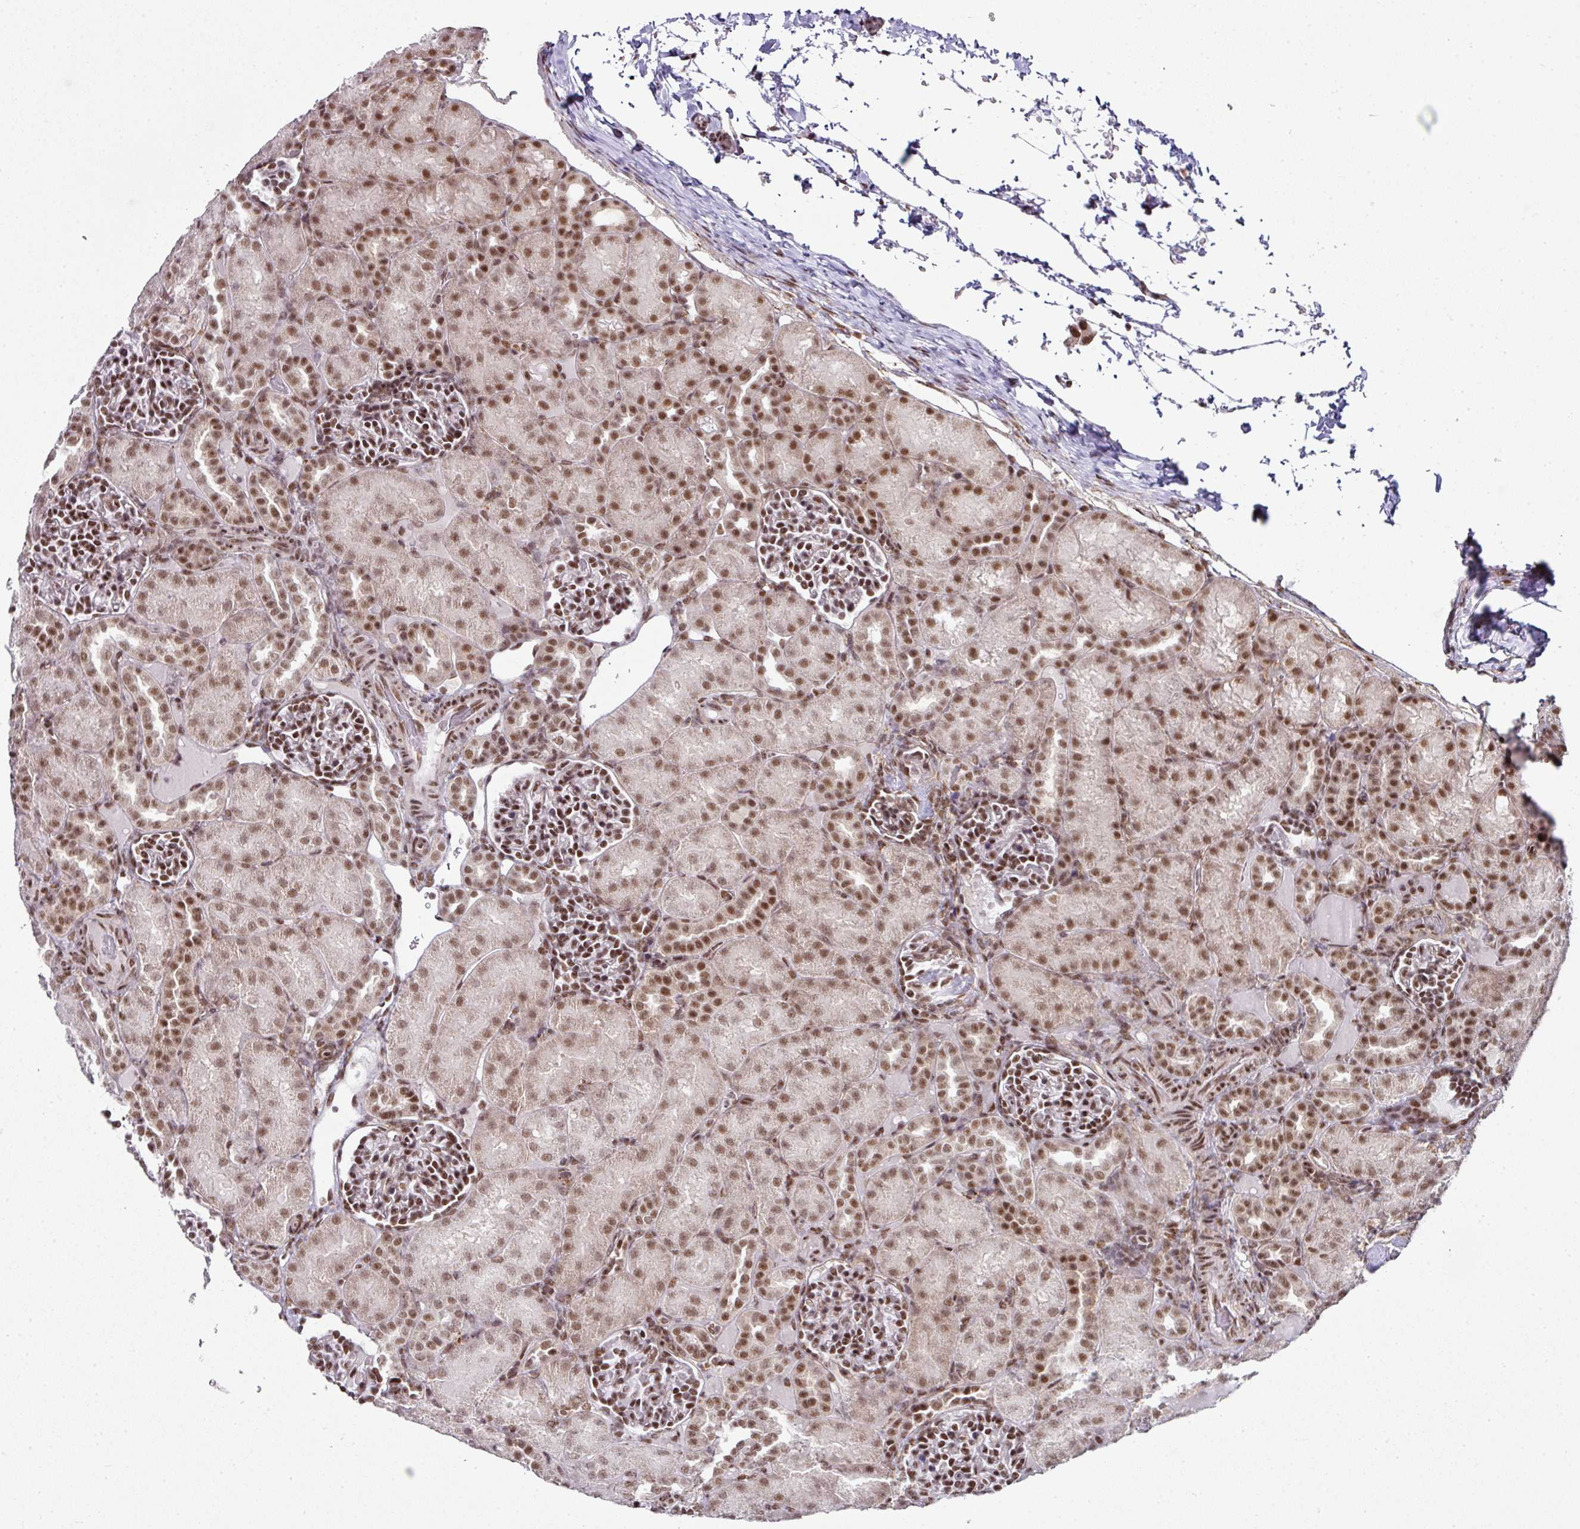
{"staining": {"intensity": "moderate", "quantity": ">75%", "location": "nuclear"}, "tissue": "kidney", "cell_type": "Cells in glomeruli", "image_type": "normal", "snomed": [{"axis": "morphology", "description": "Normal tissue, NOS"}, {"axis": "topography", "description": "Kidney"}], "caption": "IHC of unremarkable kidney reveals medium levels of moderate nuclear expression in approximately >75% of cells in glomeruli.", "gene": "NFYA", "patient": {"sex": "male", "age": 1}}